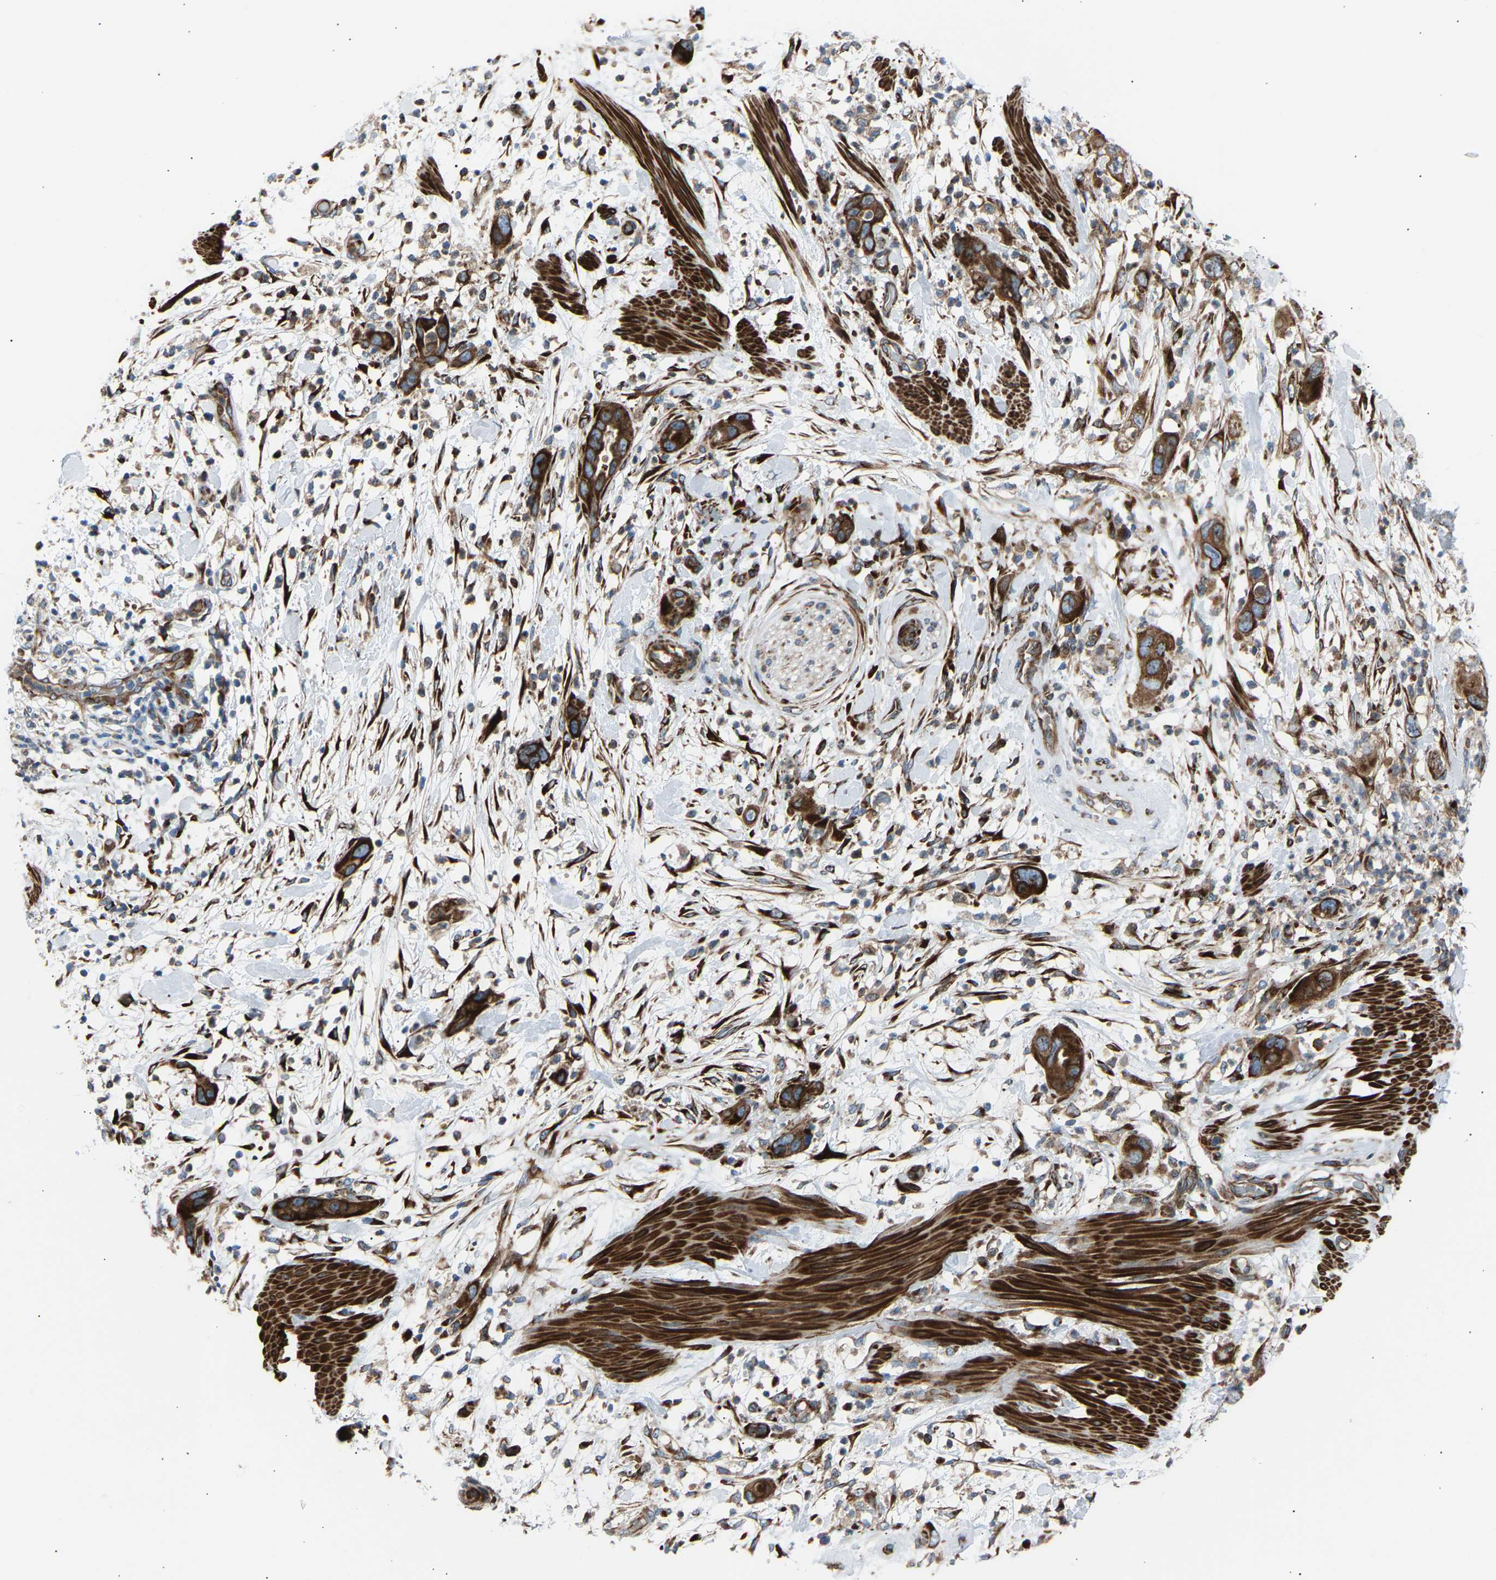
{"staining": {"intensity": "strong", "quantity": ">75%", "location": "cytoplasmic/membranous"}, "tissue": "pancreatic cancer", "cell_type": "Tumor cells", "image_type": "cancer", "snomed": [{"axis": "morphology", "description": "Adenocarcinoma, NOS"}, {"axis": "topography", "description": "Pancreas"}], "caption": "There is high levels of strong cytoplasmic/membranous staining in tumor cells of pancreatic adenocarcinoma, as demonstrated by immunohistochemical staining (brown color).", "gene": "VPS41", "patient": {"sex": "female", "age": 71}}